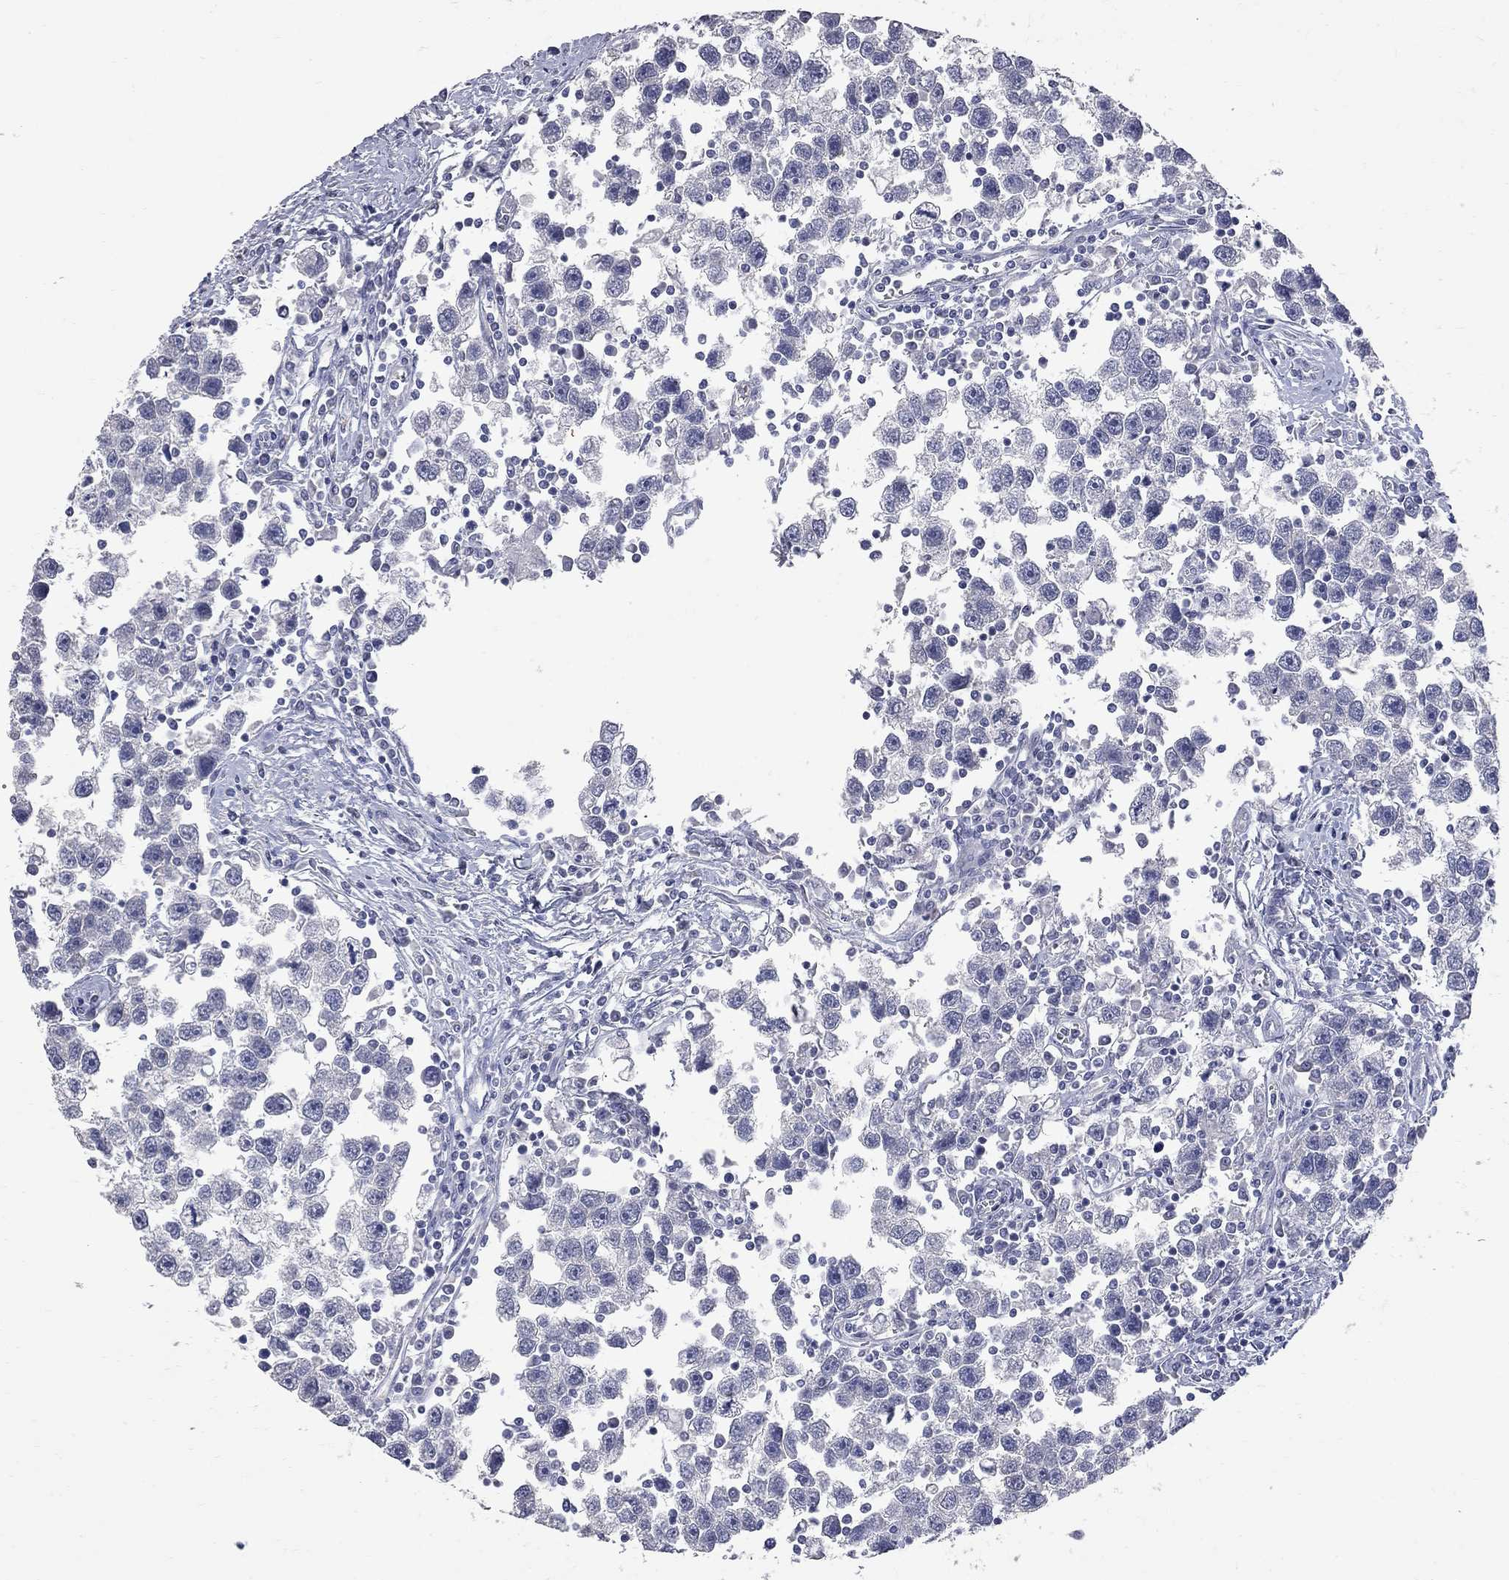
{"staining": {"intensity": "negative", "quantity": "none", "location": "none"}, "tissue": "testis cancer", "cell_type": "Tumor cells", "image_type": "cancer", "snomed": [{"axis": "morphology", "description": "Seminoma, NOS"}, {"axis": "topography", "description": "Testis"}], "caption": "DAB (3,3'-diaminobenzidine) immunohistochemical staining of testis seminoma reveals no significant positivity in tumor cells. (Immunohistochemistry, brightfield microscopy, high magnification).", "gene": "NOS2", "patient": {"sex": "male", "age": 30}}